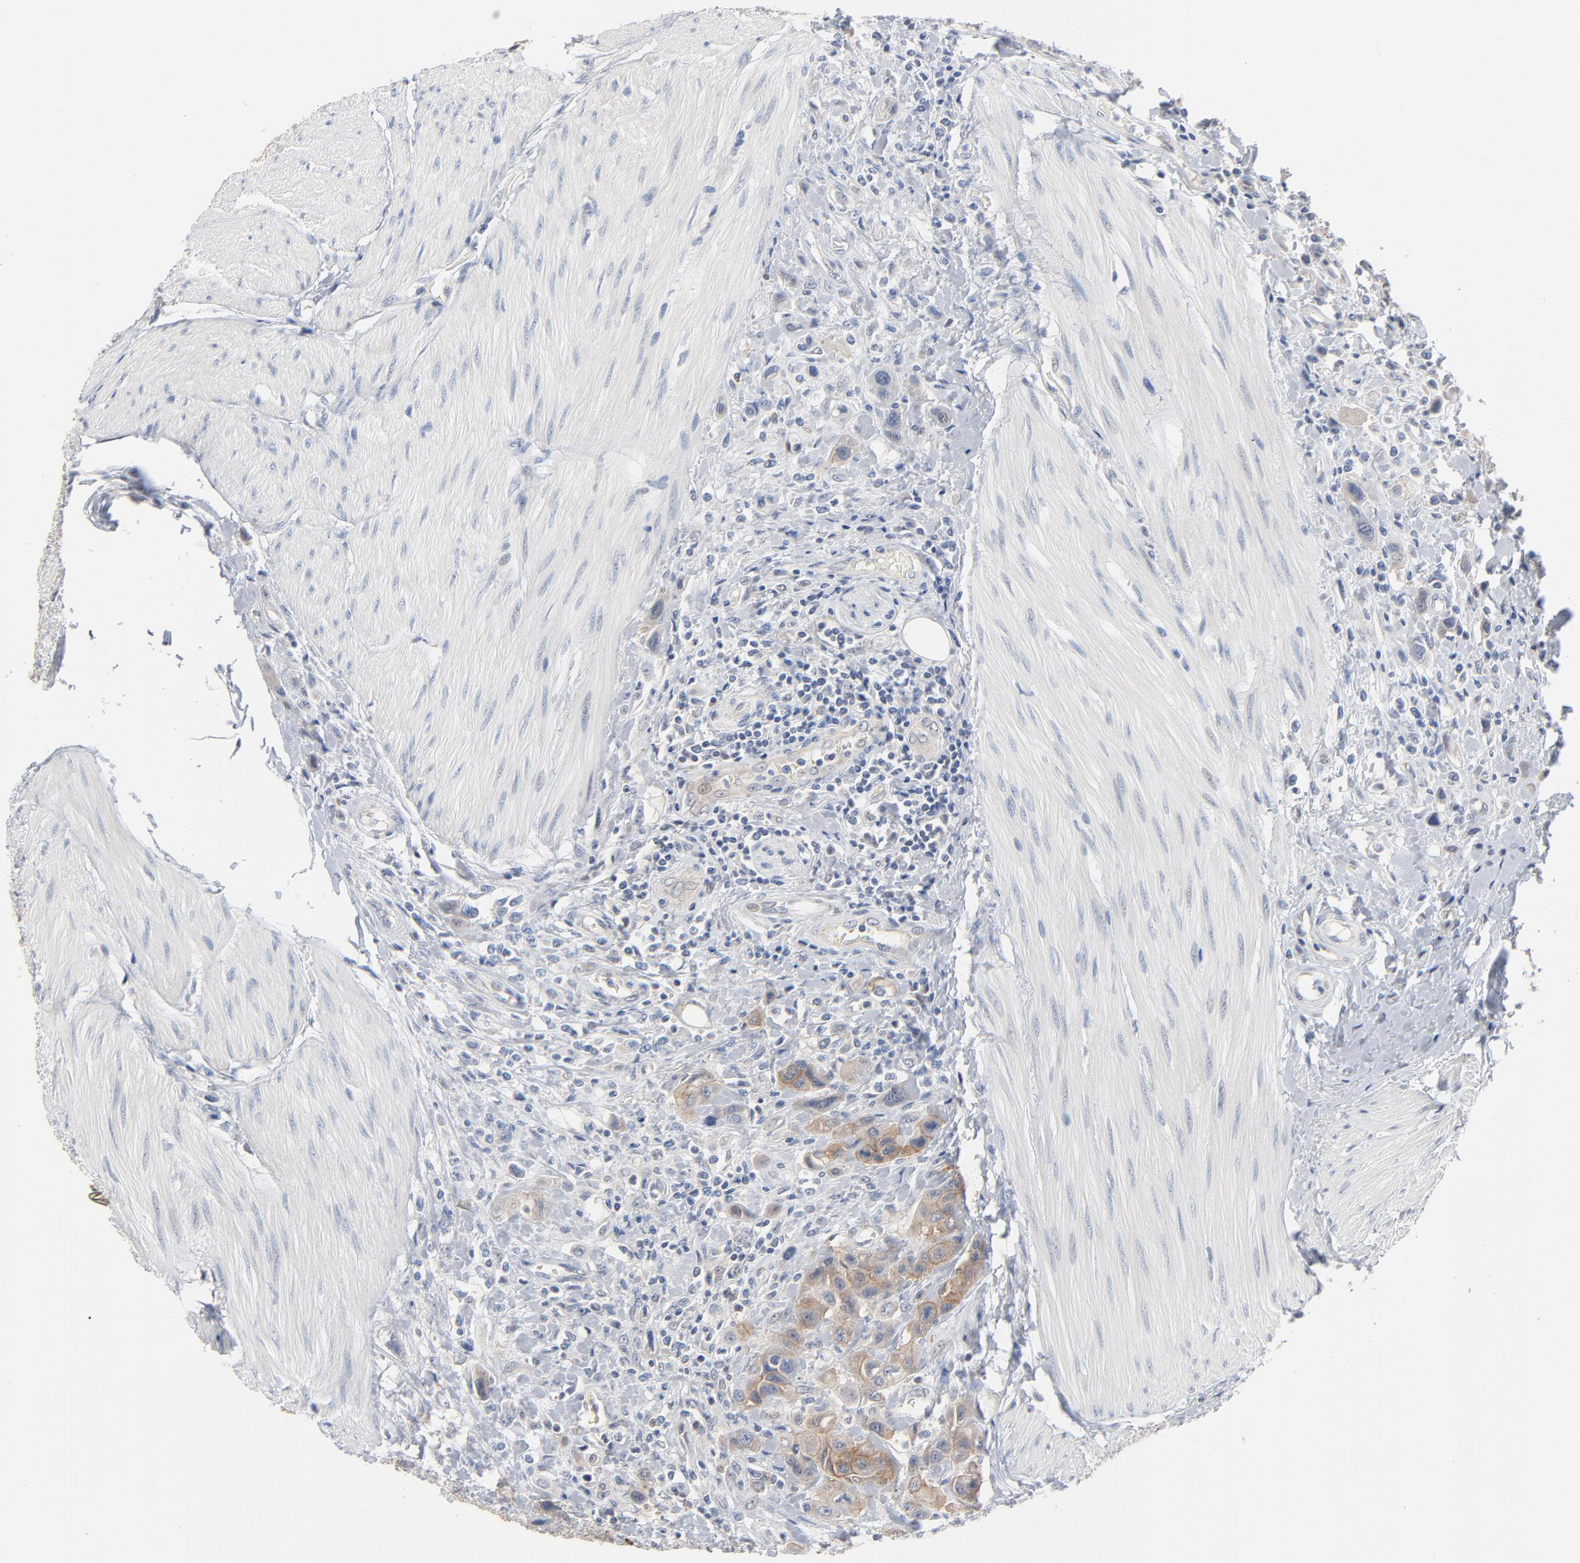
{"staining": {"intensity": "weak", "quantity": "25%-75%", "location": "cytoplasmic/membranous"}, "tissue": "urothelial cancer", "cell_type": "Tumor cells", "image_type": "cancer", "snomed": [{"axis": "morphology", "description": "Urothelial carcinoma, High grade"}, {"axis": "topography", "description": "Urinary bladder"}], "caption": "High-grade urothelial carcinoma stained with DAB immunohistochemistry (IHC) reveals low levels of weak cytoplasmic/membranous expression in about 25%-75% of tumor cells. The staining was performed using DAB (3,3'-diaminobenzidine), with brown indicating positive protein expression. Nuclei are stained blue with hematoxylin.", "gene": "EPCAM", "patient": {"sex": "male", "age": 50}}